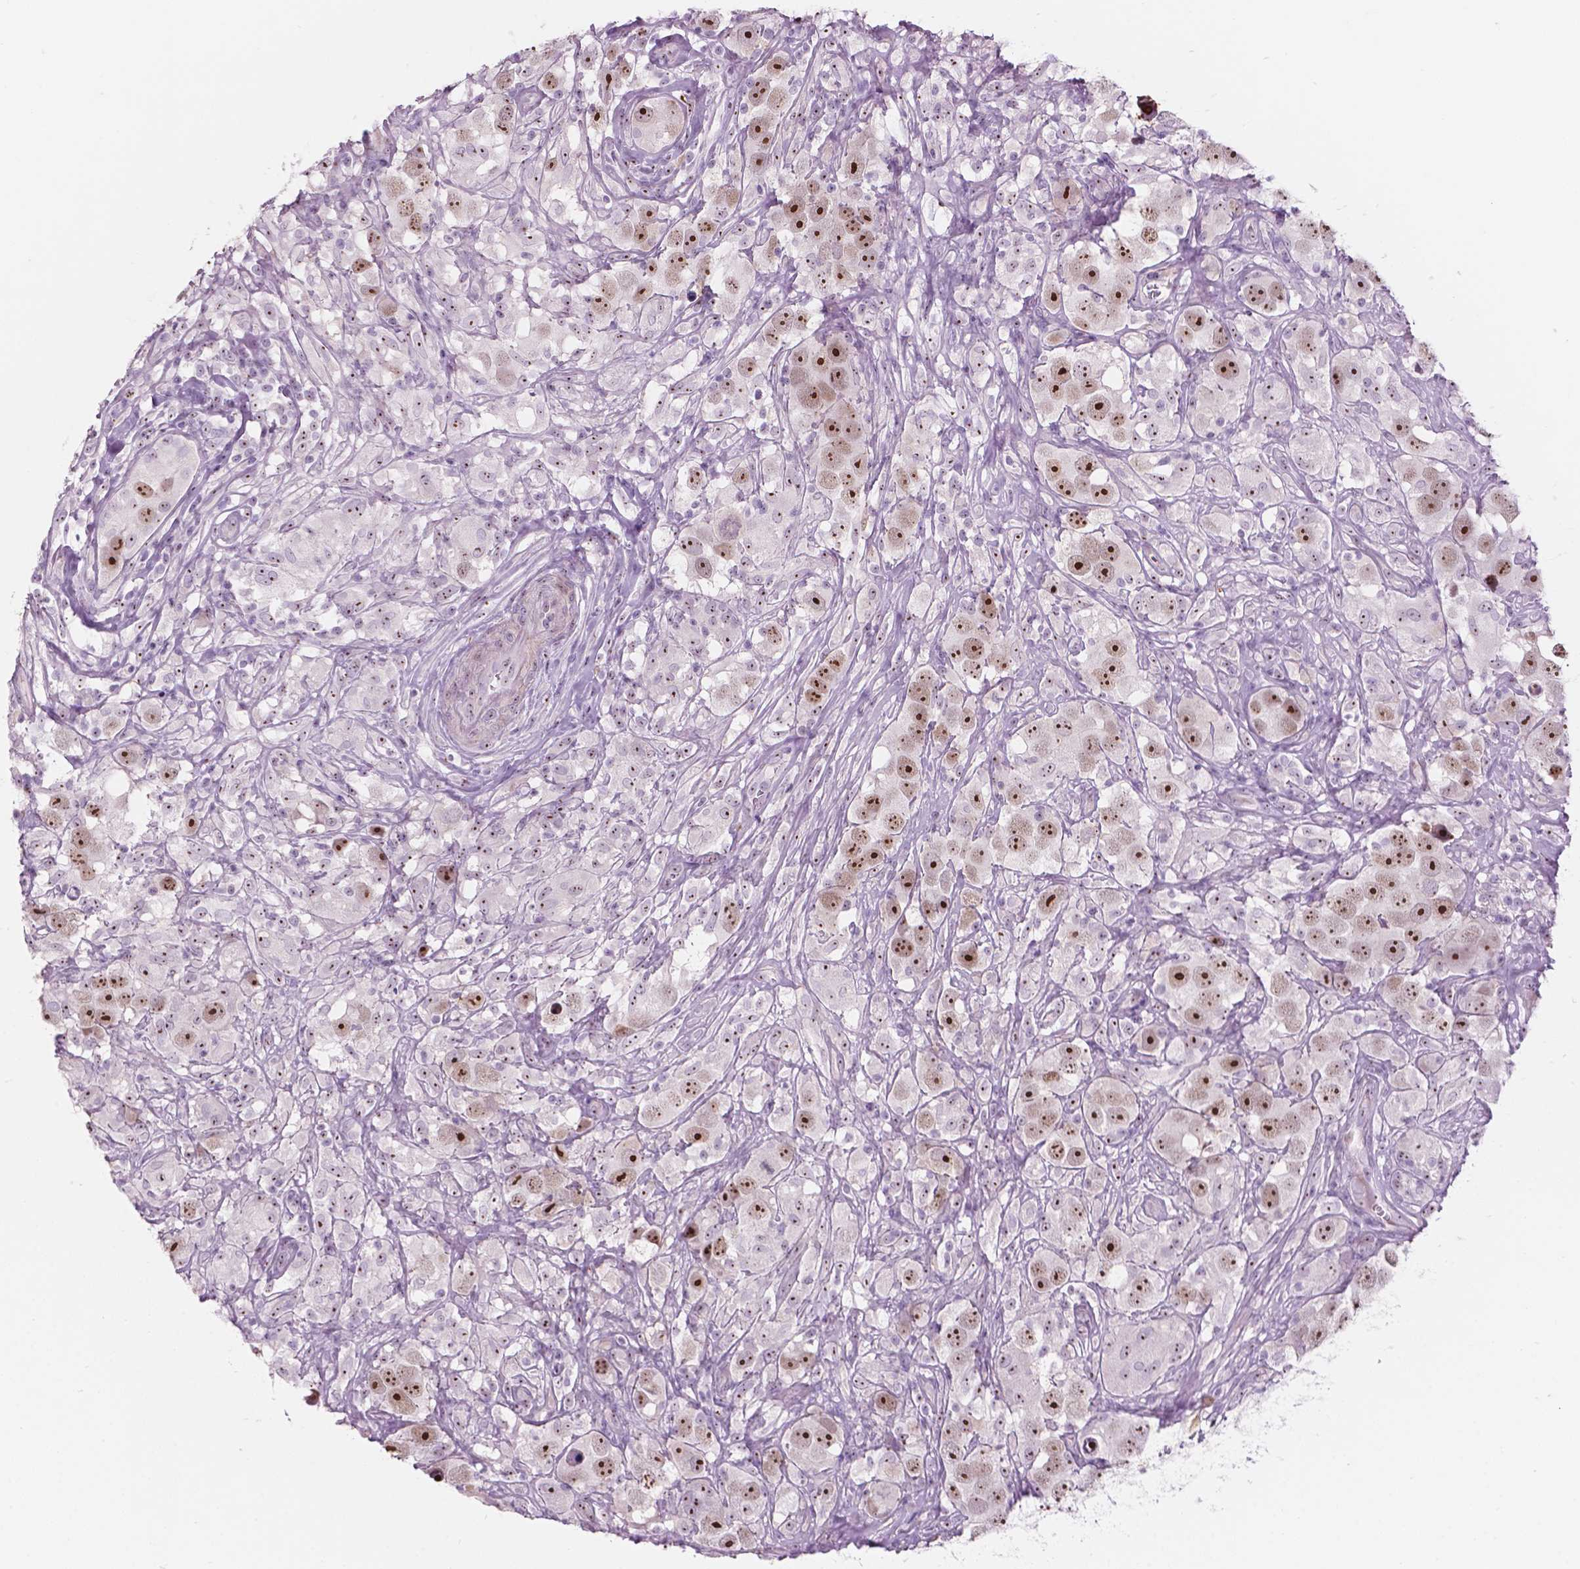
{"staining": {"intensity": "strong", "quantity": "25%-75%", "location": "nuclear"}, "tissue": "testis cancer", "cell_type": "Tumor cells", "image_type": "cancer", "snomed": [{"axis": "morphology", "description": "Seminoma, NOS"}, {"axis": "topography", "description": "Testis"}], "caption": "Immunohistochemical staining of human seminoma (testis) reveals high levels of strong nuclear expression in about 25%-75% of tumor cells. Immunohistochemistry (ihc) stains the protein of interest in brown and the nuclei are stained blue.", "gene": "ZNF853", "patient": {"sex": "male", "age": 49}}